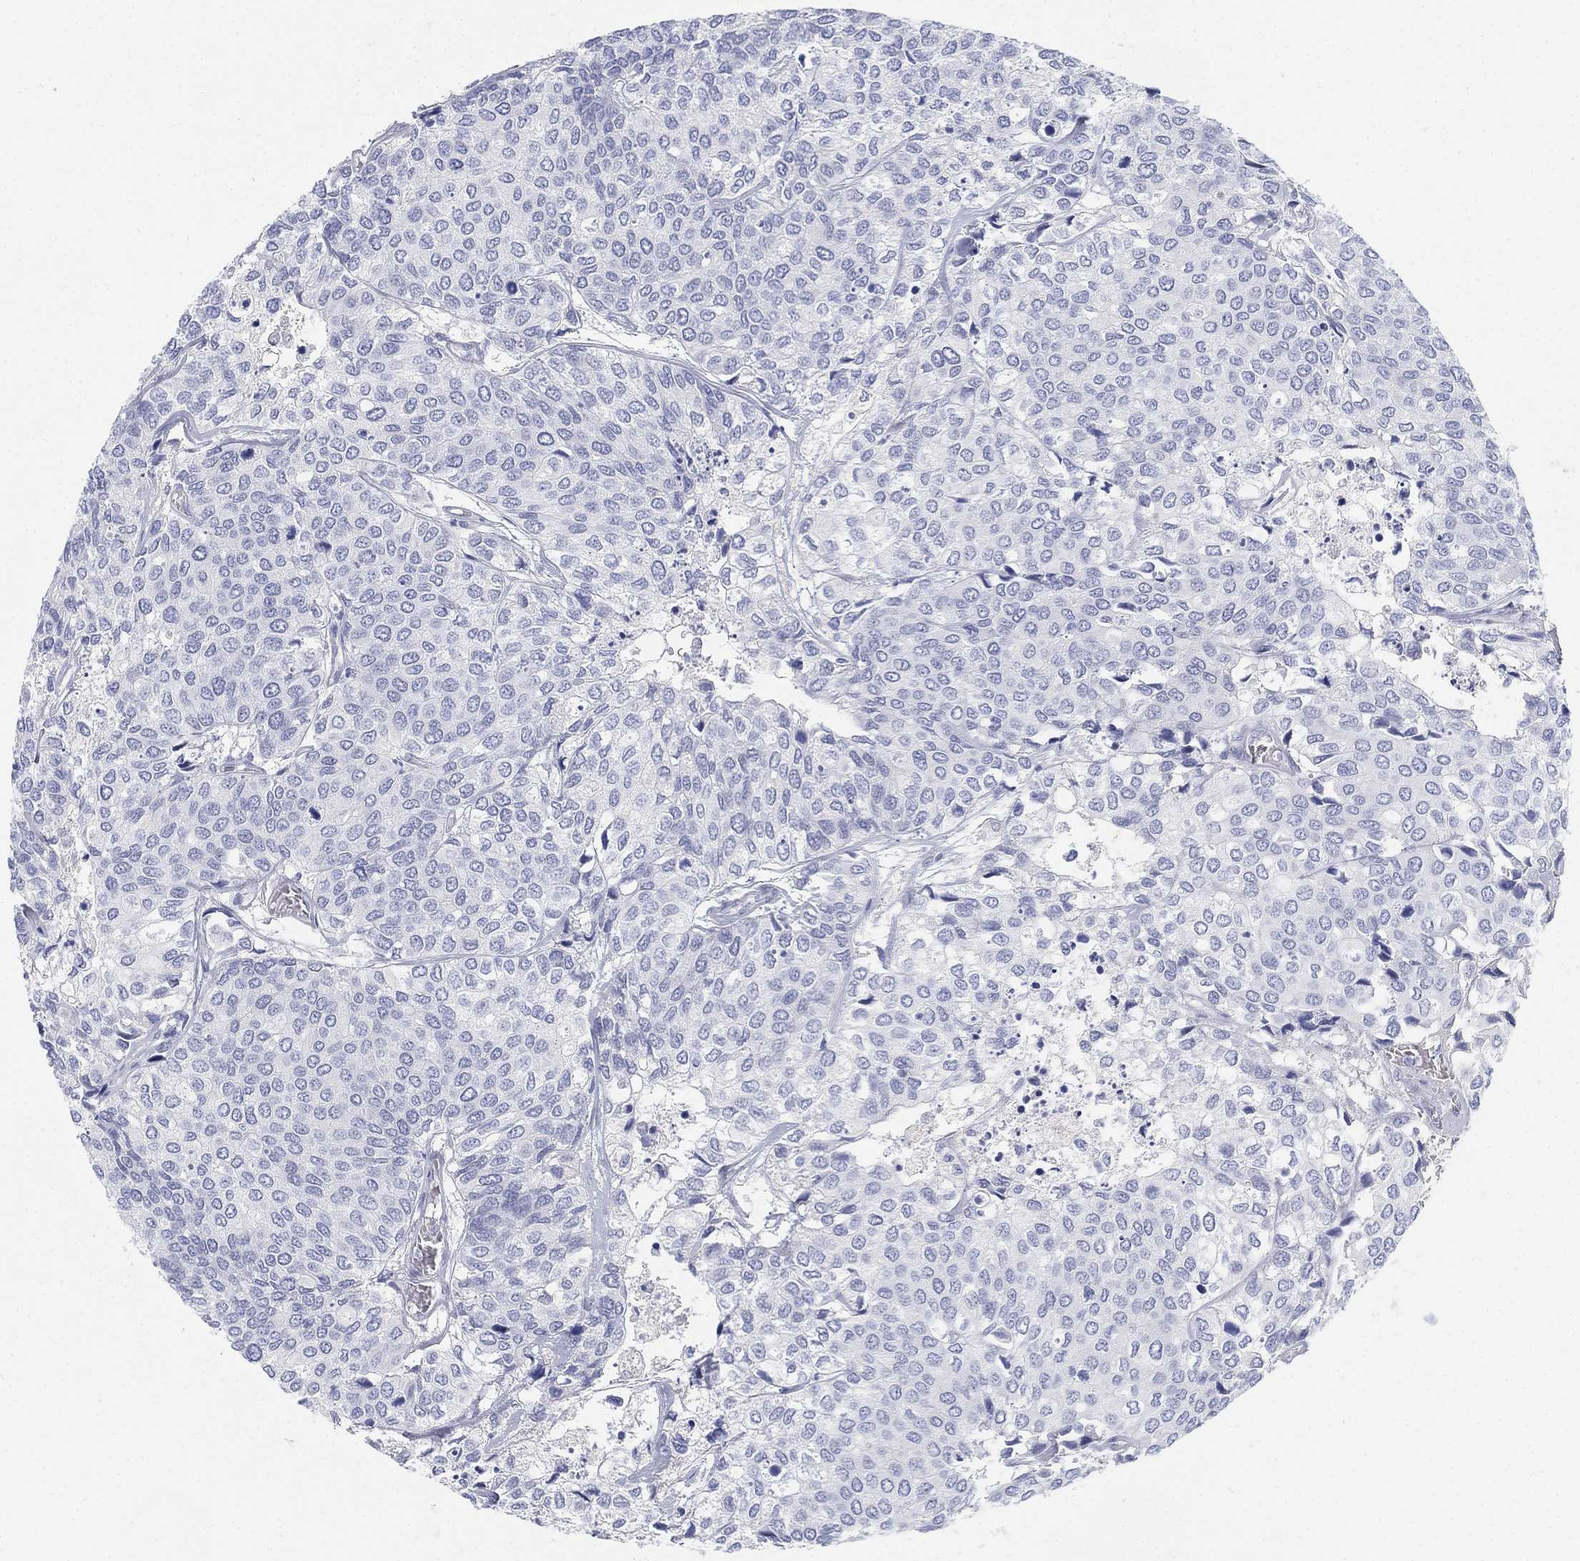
{"staining": {"intensity": "negative", "quantity": "none", "location": "none"}, "tissue": "urothelial cancer", "cell_type": "Tumor cells", "image_type": "cancer", "snomed": [{"axis": "morphology", "description": "Urothelial carcinoma, High grade"}, {"axis": "topography", "description": "Urinary bladder"}], "caption": "An image of urothelial carcinoma (high-grade) stained for a protein reveals no brown staining in tumor cells.", "gene": "GCNA", "patient": {"sex": "male", "age": 73}}